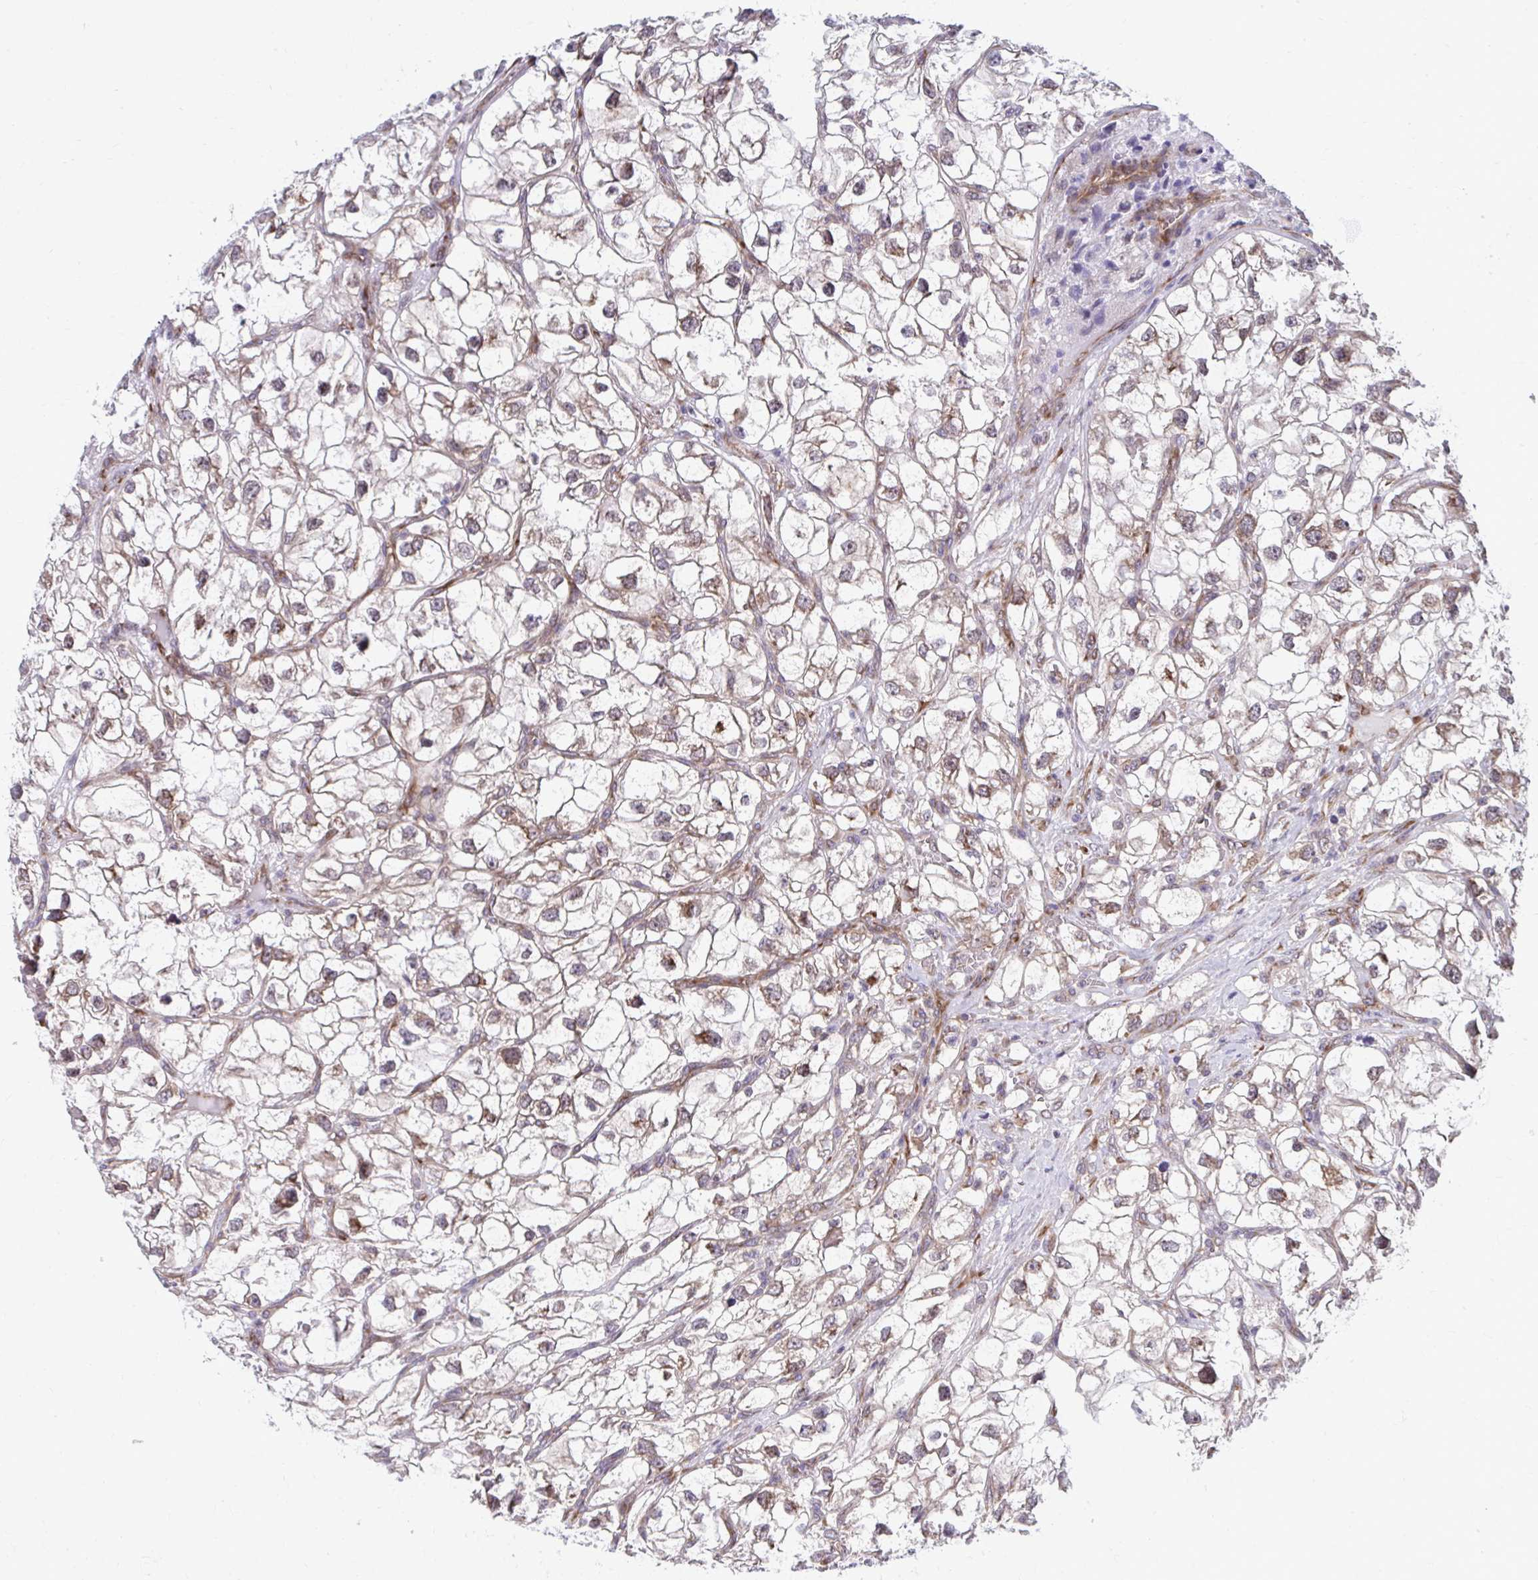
{"staining": {"intensity": "moderate", "quantity": ">75%", "location": "cytoplasmic/membranous"}, "tissue": "renal cancer", "cell_type": "Tumor cells", "image_type": "cancer", "snomed": [{"axis": "morphology", "description": "Adenocarcinoma, NOS"}, {"axis": "topography", "description": "Kidney"}], "caption": "Immunohistochemical staining of renal adenocarcinoma shows medium levels of moderate cytoplasmic/membranous protein expression in approximately >75% of tumor cells. (DAB (3,3'-diaminobenzidine) = brown stain, brightfield microscopy at high magnification).", "gene": "SELENON", "patient": {"sex": "male", "age": 59}}